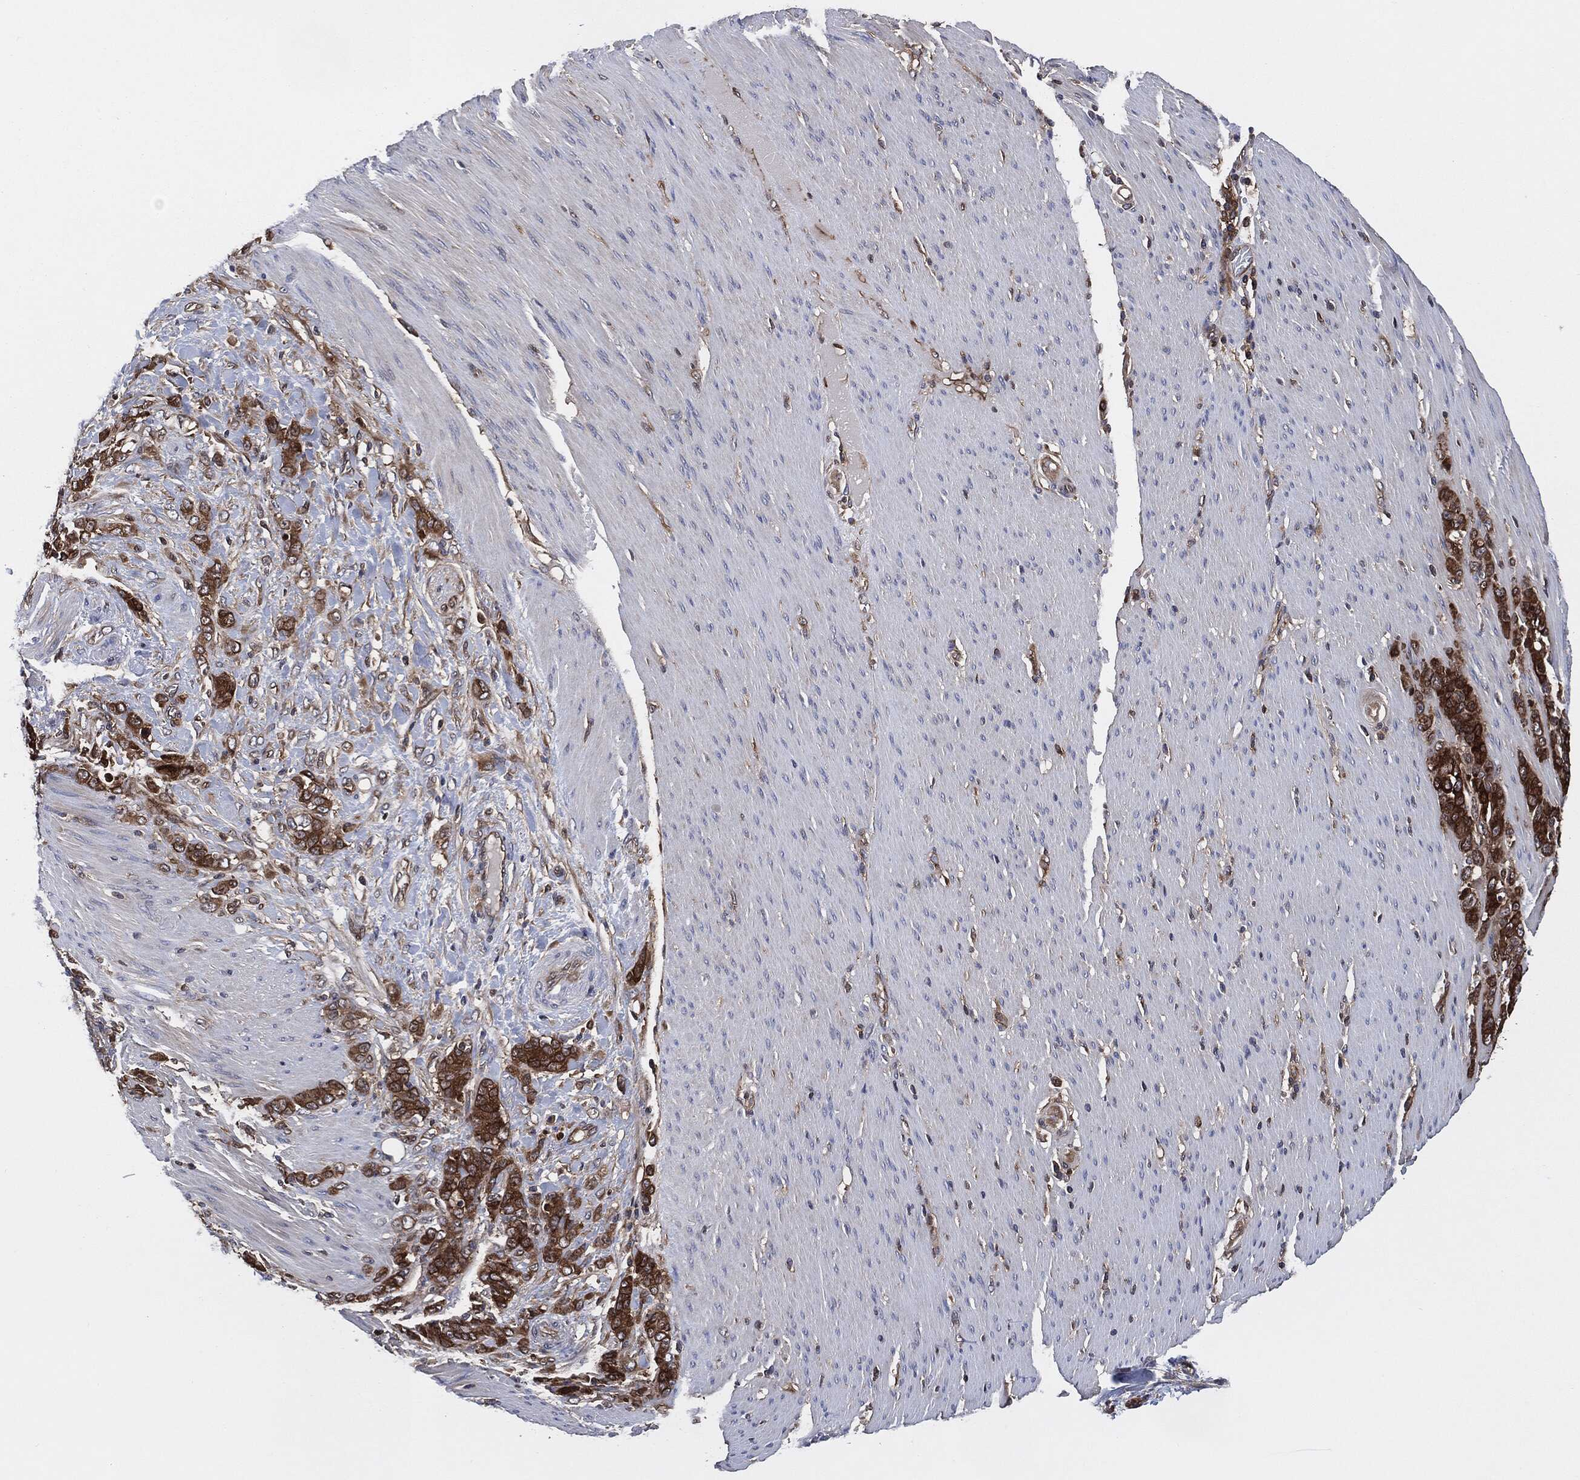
{"staining": {"intensity": "strong", "quantity": "25%-75%", "location": "cytoplasmic/membranous"}, "tissue": "stomach cancer", "cell_type": "Tumor cells", "image_type": "cancer", "snomed": [{"axis": "morphology", "description": "Normal tissue, NOS"}, {"axis": "morphology", "description": "Adenocarcinoma, NOS"}, {"axis": "topography", "description": "Stomach"}], "caption": "Stomach cancer stained with a protein marker exhibits strong staining in tumor cells.", "gene": "XPNPEP1", "patient": {"sex": "female", "age": 79}}